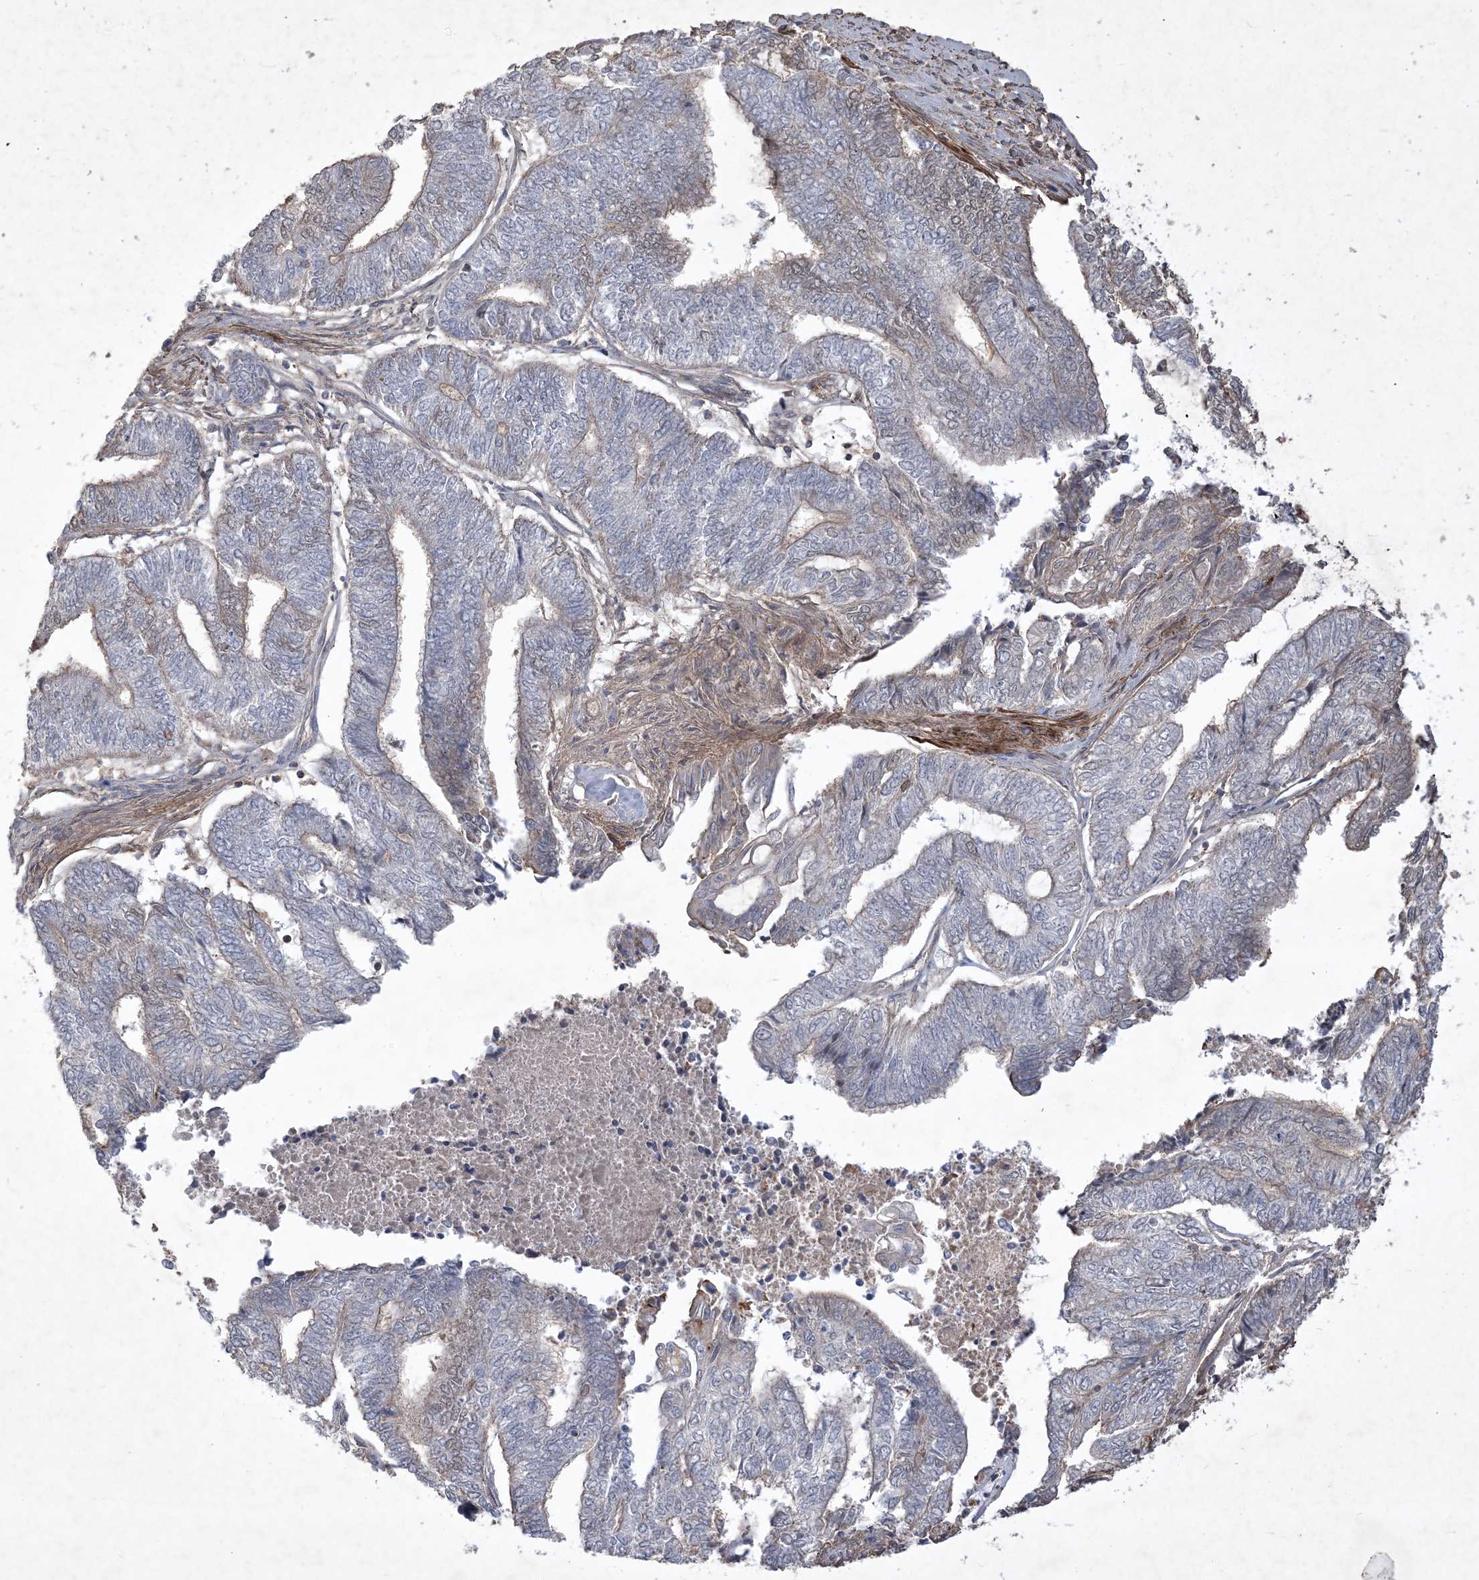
{"staining": {"intensity": "negative", "quantity": "none", "location": "none"}, "tissue": "endometrial cancer", "cell_type": "Tumor cells", "image_type": "cancer", "snomed": [{"axis": "morphology", "description": "Adenocarcinoma, NOS"}, {"axis": "topography", "description": "Uterus"}, {"axis": "topography", "description": "Endometrium"}], "caption": "Endometrial adenocarcinoma was stained to show a protein in brown. There is no significant positivity in tumor cells.", "gene": "PRRT3", "patient": {"sex": "female", "age": 70}}